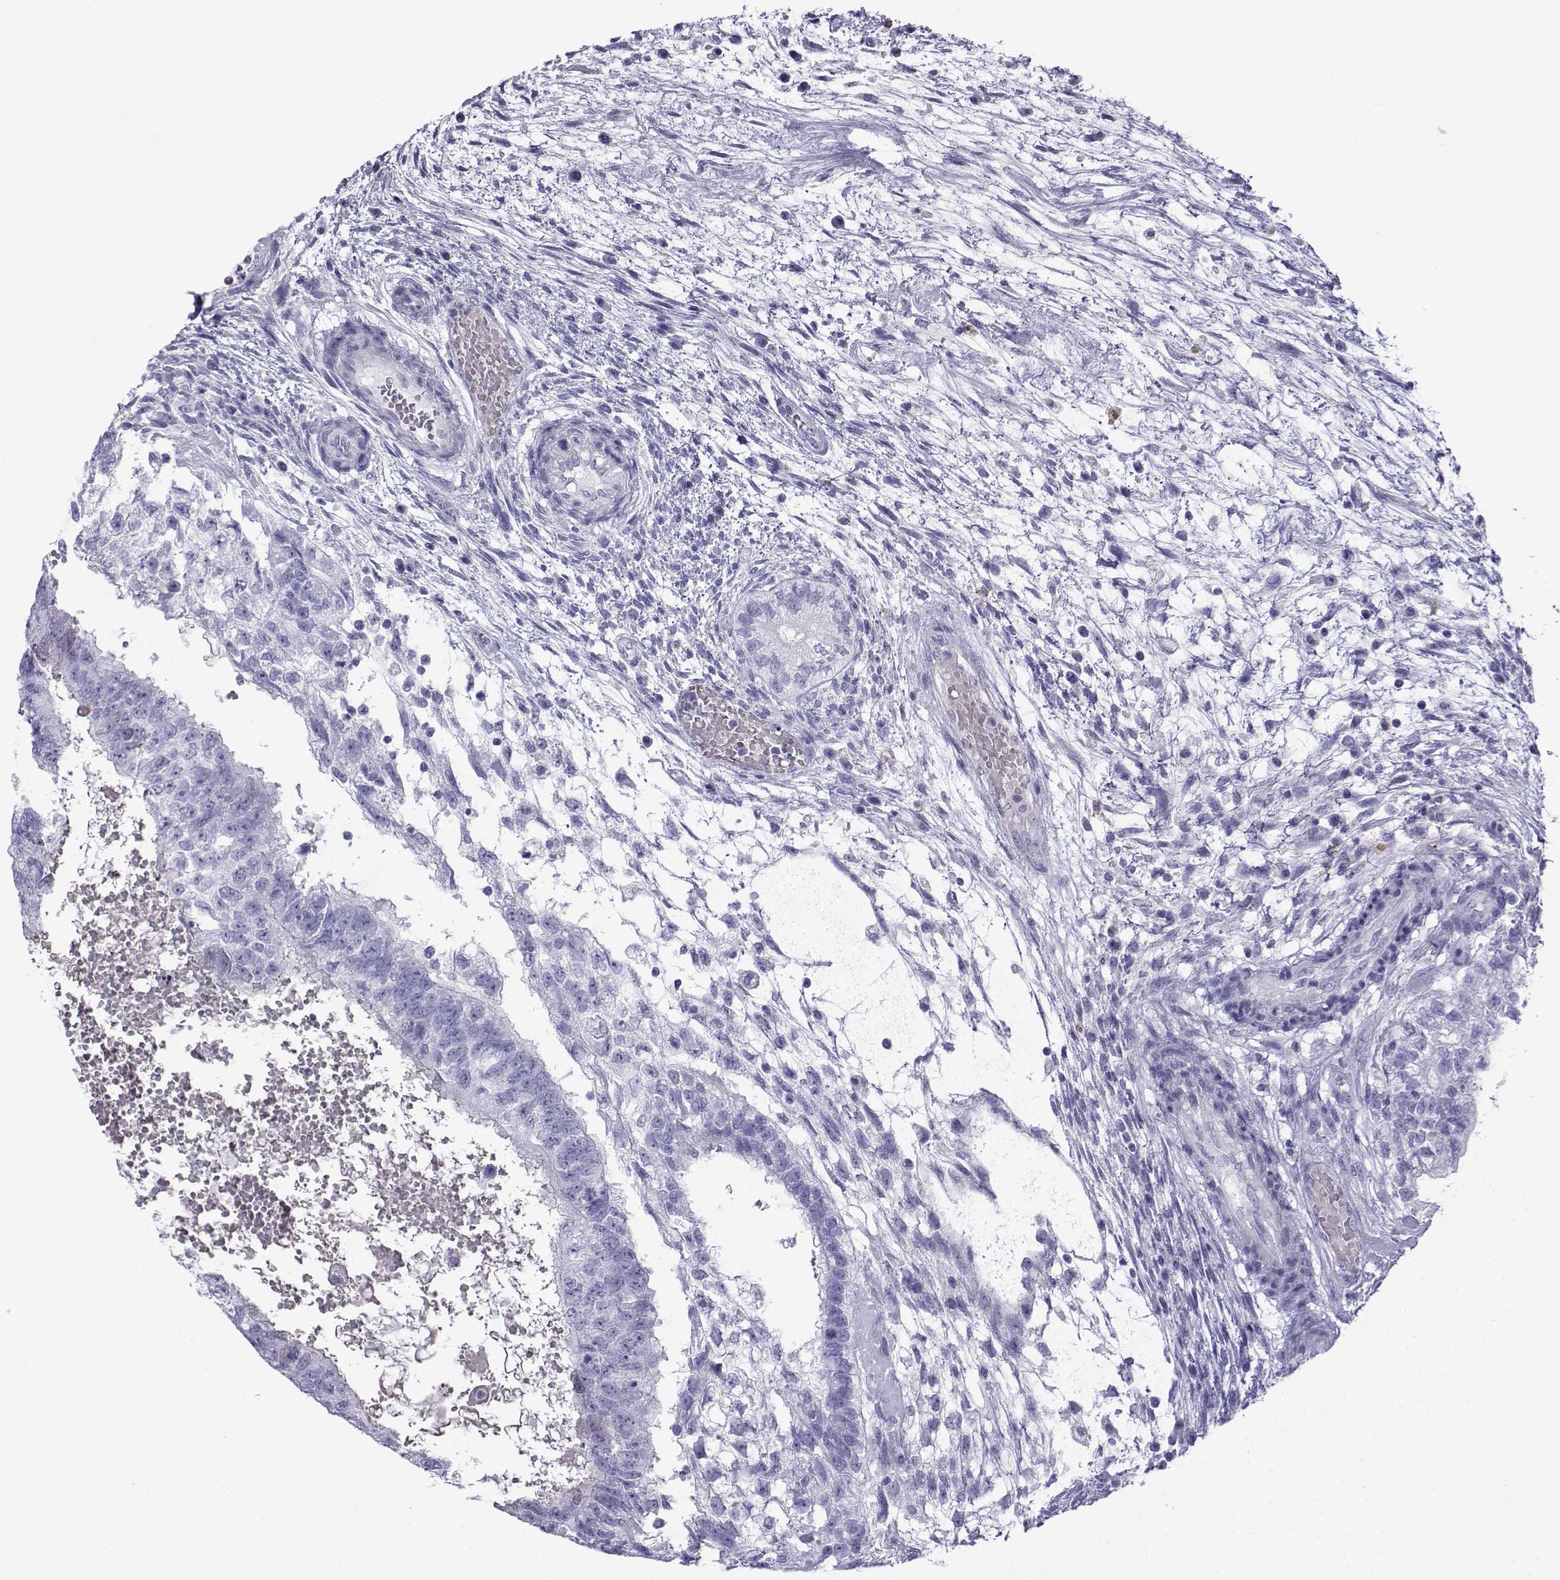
{"staining": {"intensity": "negative", "quantity": "none", "location": "none"}, "tissue": "testis cancer", "cell_type": "Tumor cells", "image_type": "cancer", "snomed": [{"axis": "morphology", "description": "Normal tissue, NOS"}, {"axis": "morphology", "description": "Carcinoma, Embryonal, NOS"}, {"axis": "topography", "description": "Testis"}, {"axis": "topography", "description": "Epididymis"}], "caption": "Immunohistochemistry of human embryonal carcinoma (testis) displays no staining in tumor cells.", "gene": "TRIM46", "patient": {"sex": "male", "age": 32}}